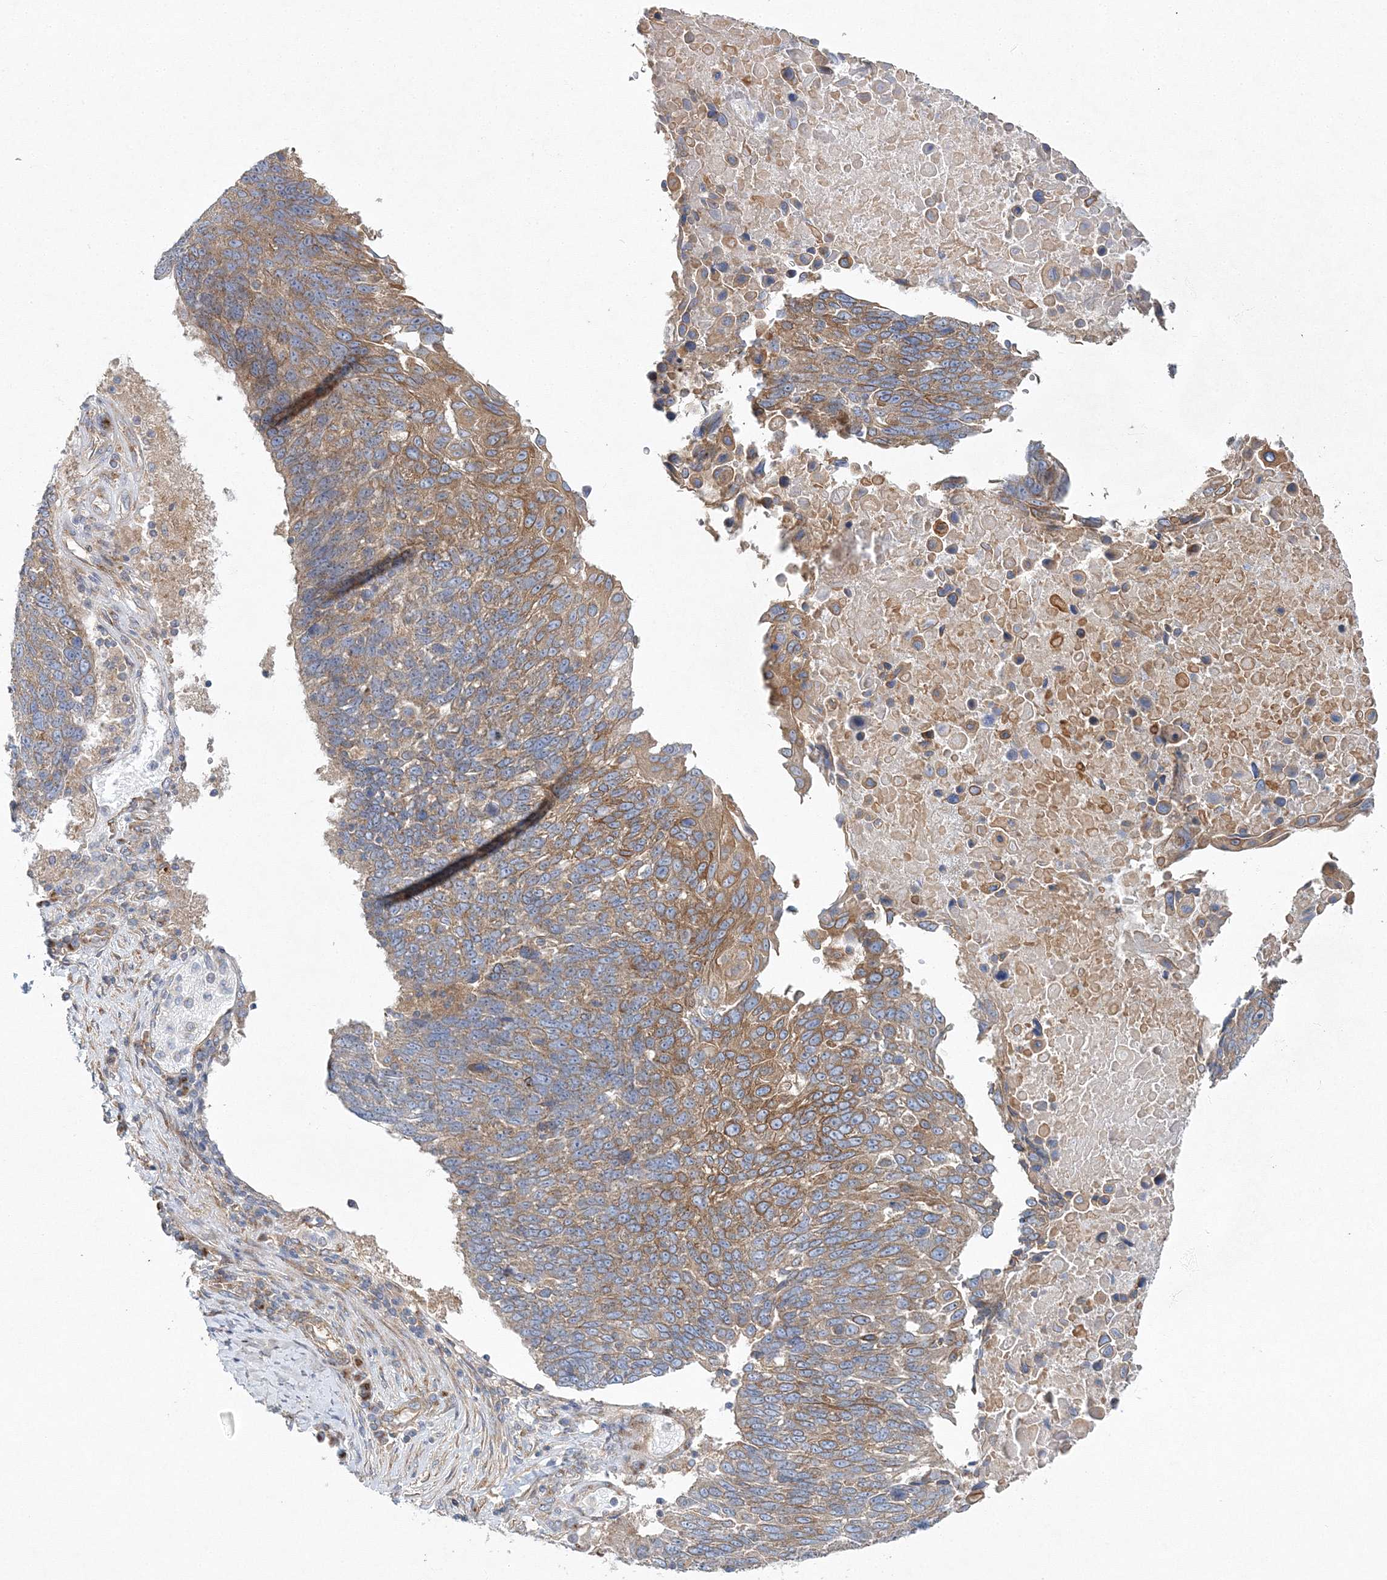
{"staining": {"intensity": "moderate", "quantity": ">75%", "location": "cytoplasmic/membranous"}, "tissue": "lung cancer", "cell_type": "Tumor cells", "image_type": "cancer", "snomed": [{"axis": "morphology", "description": "Squamous cell carcinoma, NOS"}, {"axis": "topography", "description": "Lung"}], "caption": "An IHC image of neoplastic tissue is shown. Protein staining in brown shows moderate cytoplasmic/membranous positivity in lung cancer within tumor cells.", "gene": "SEC23IP", "patient": {"sex": "male", "age": 66}}